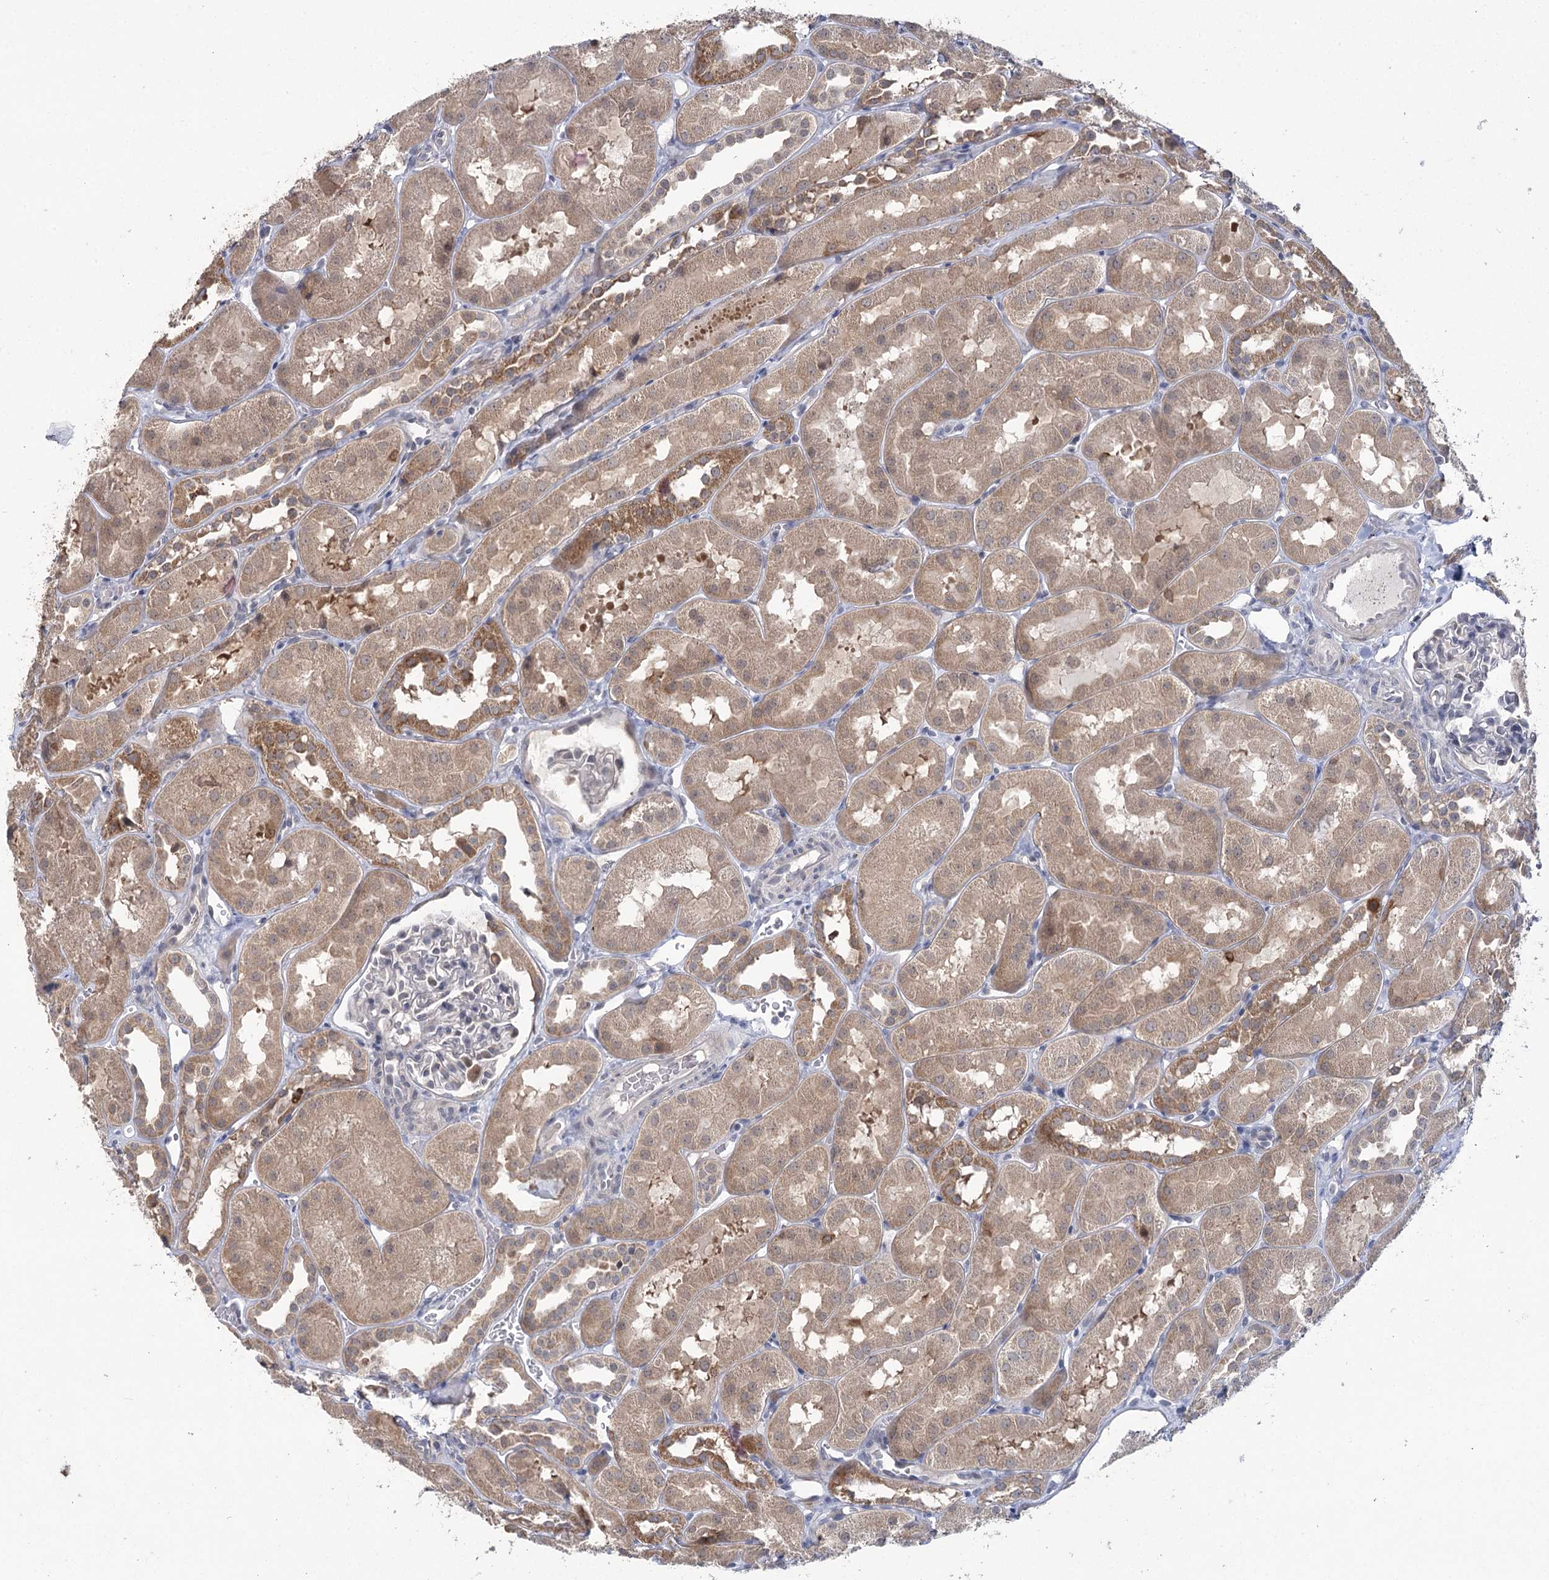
{"staining": {"intensity": "negative", "quantity": "none", "location": "none"}, "tissue": "kidney", "cell_type": "Cells in glomeruli", "image_type": "normal", "snomed": [{"axis": "morphology", "description": "Normal tissue, NOS"}, {"axis": "topography", "description": "Kidney"}, {"axis": "topography", "description": "Urinary bladder"}], "caption": "Cells in glomeruli are negative for brown protein staining in benign kidney.", "gene": "PHYHIPL", "patient": {"sex": "male", "age": 16}}